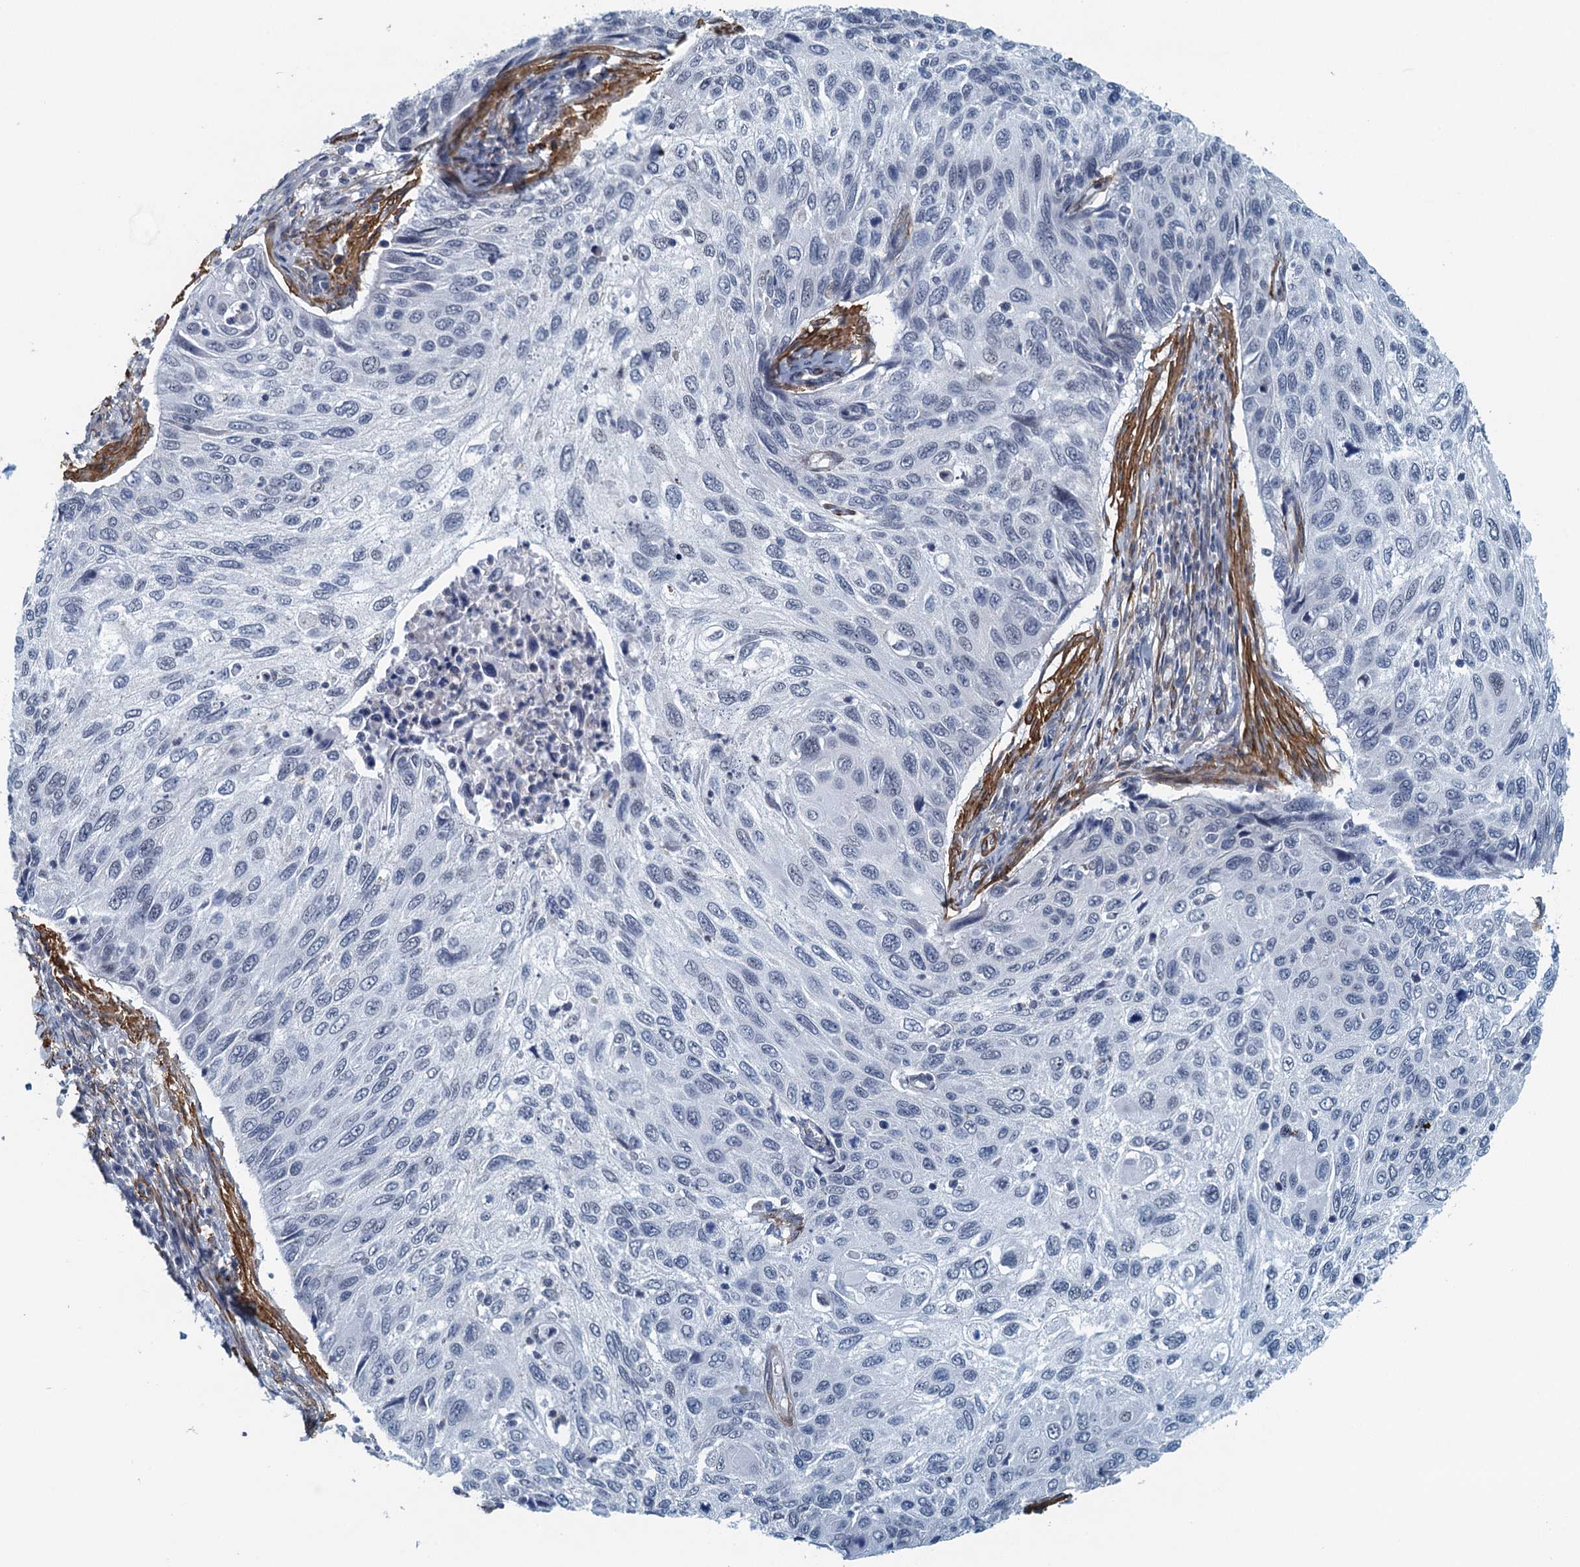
{"staining": {"intensity": "negative", "quantity": "none", "location": "none"}, "tissue": "cervical cancer", "cell_type": "Tumor cells", "image_type": "cancer", "snomed": [{"axis": "morphology", "description": "Squamous cell carcinoma, NOS"}, {"axis": "topography", "description": "Cervix"}], "caption": "Immunohistochemistry of squamous cell carcinoma (cervical) exhibits no expression in tumor cells.", "gene": "ALG2", "patient": {"sex": "female", "age": 70}}